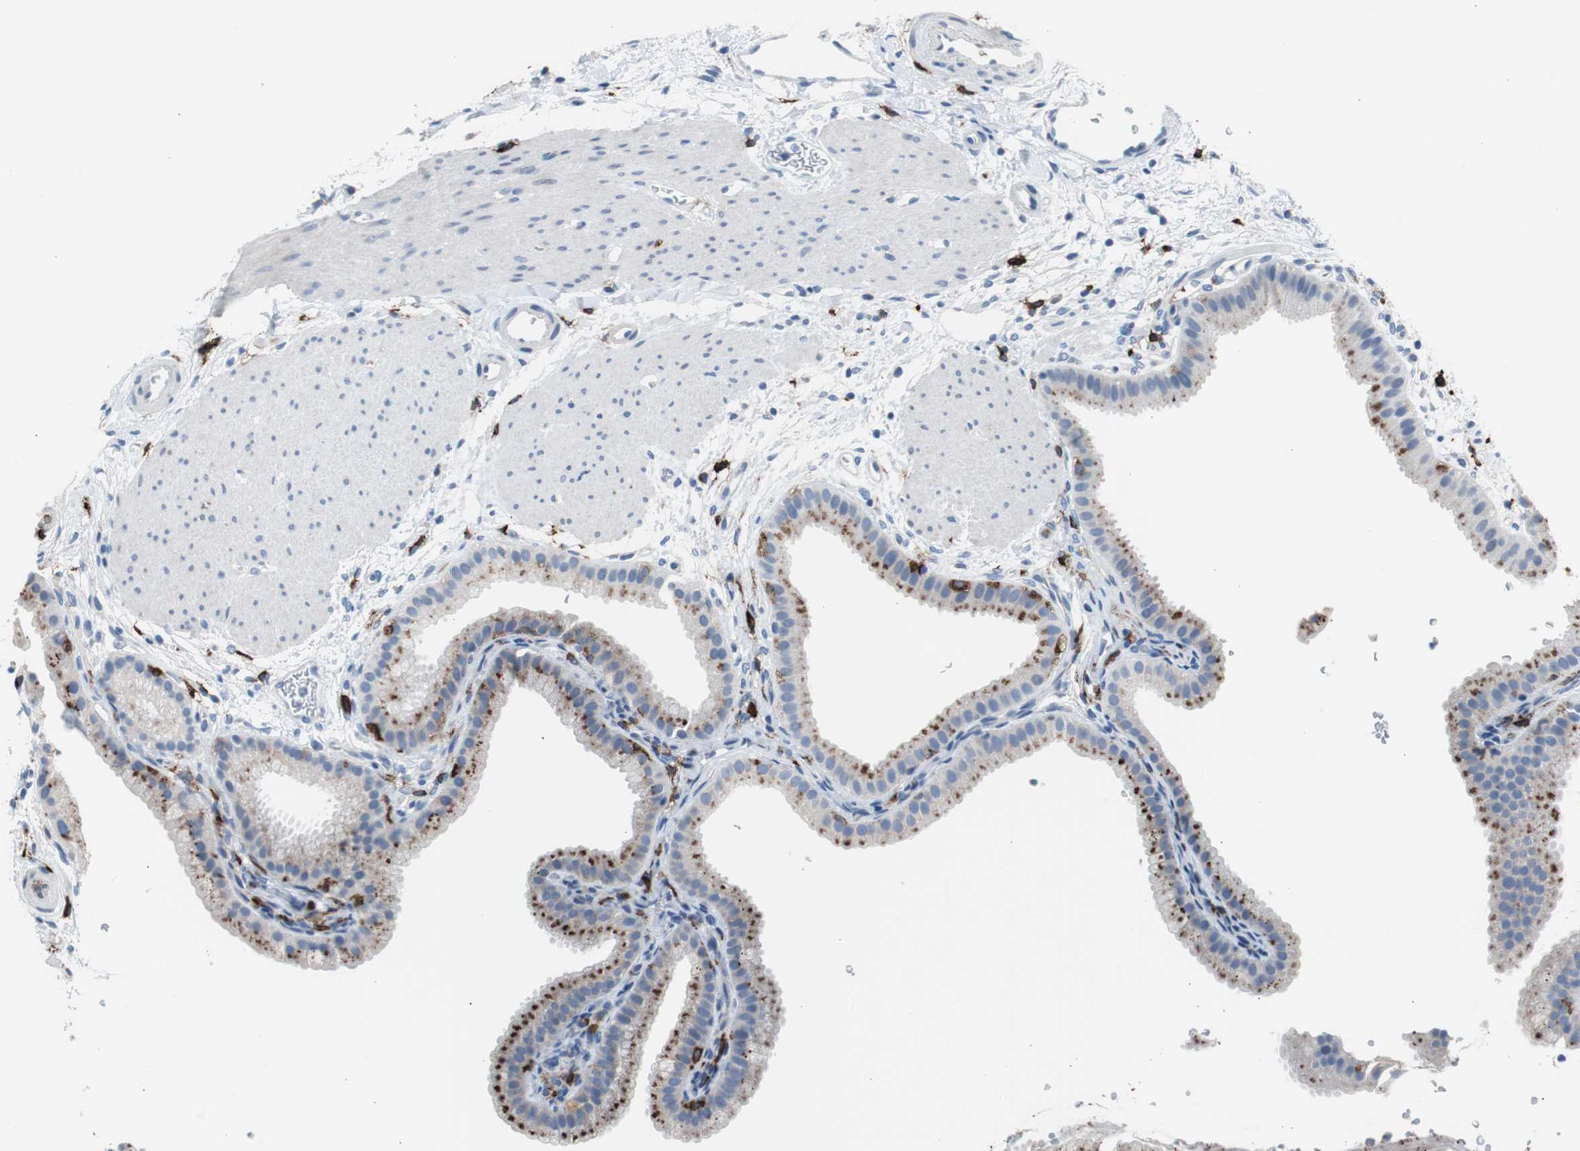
{"staining": {"intensity": "moderate", "quantity": "<25%", "location": "cytoplasmic/membranous"}, "tissue": "gallbladder", "cell_type": "Glandular cells", "image_type": "normal", "snomed": [{"axis": "morphology", "description": "Normal tissue, NOS"}, {"axis": "topography", "description": "Gallbladder"}], "caption": "Protein analysis of unremarkable gallbladder displays moderate cytoplasmic/membranous staining in about <25% of glandular cells. Nuclei are stained in blue.", "gene": "FCGR2B", "patient": {"sex": "female", "age": 64}}